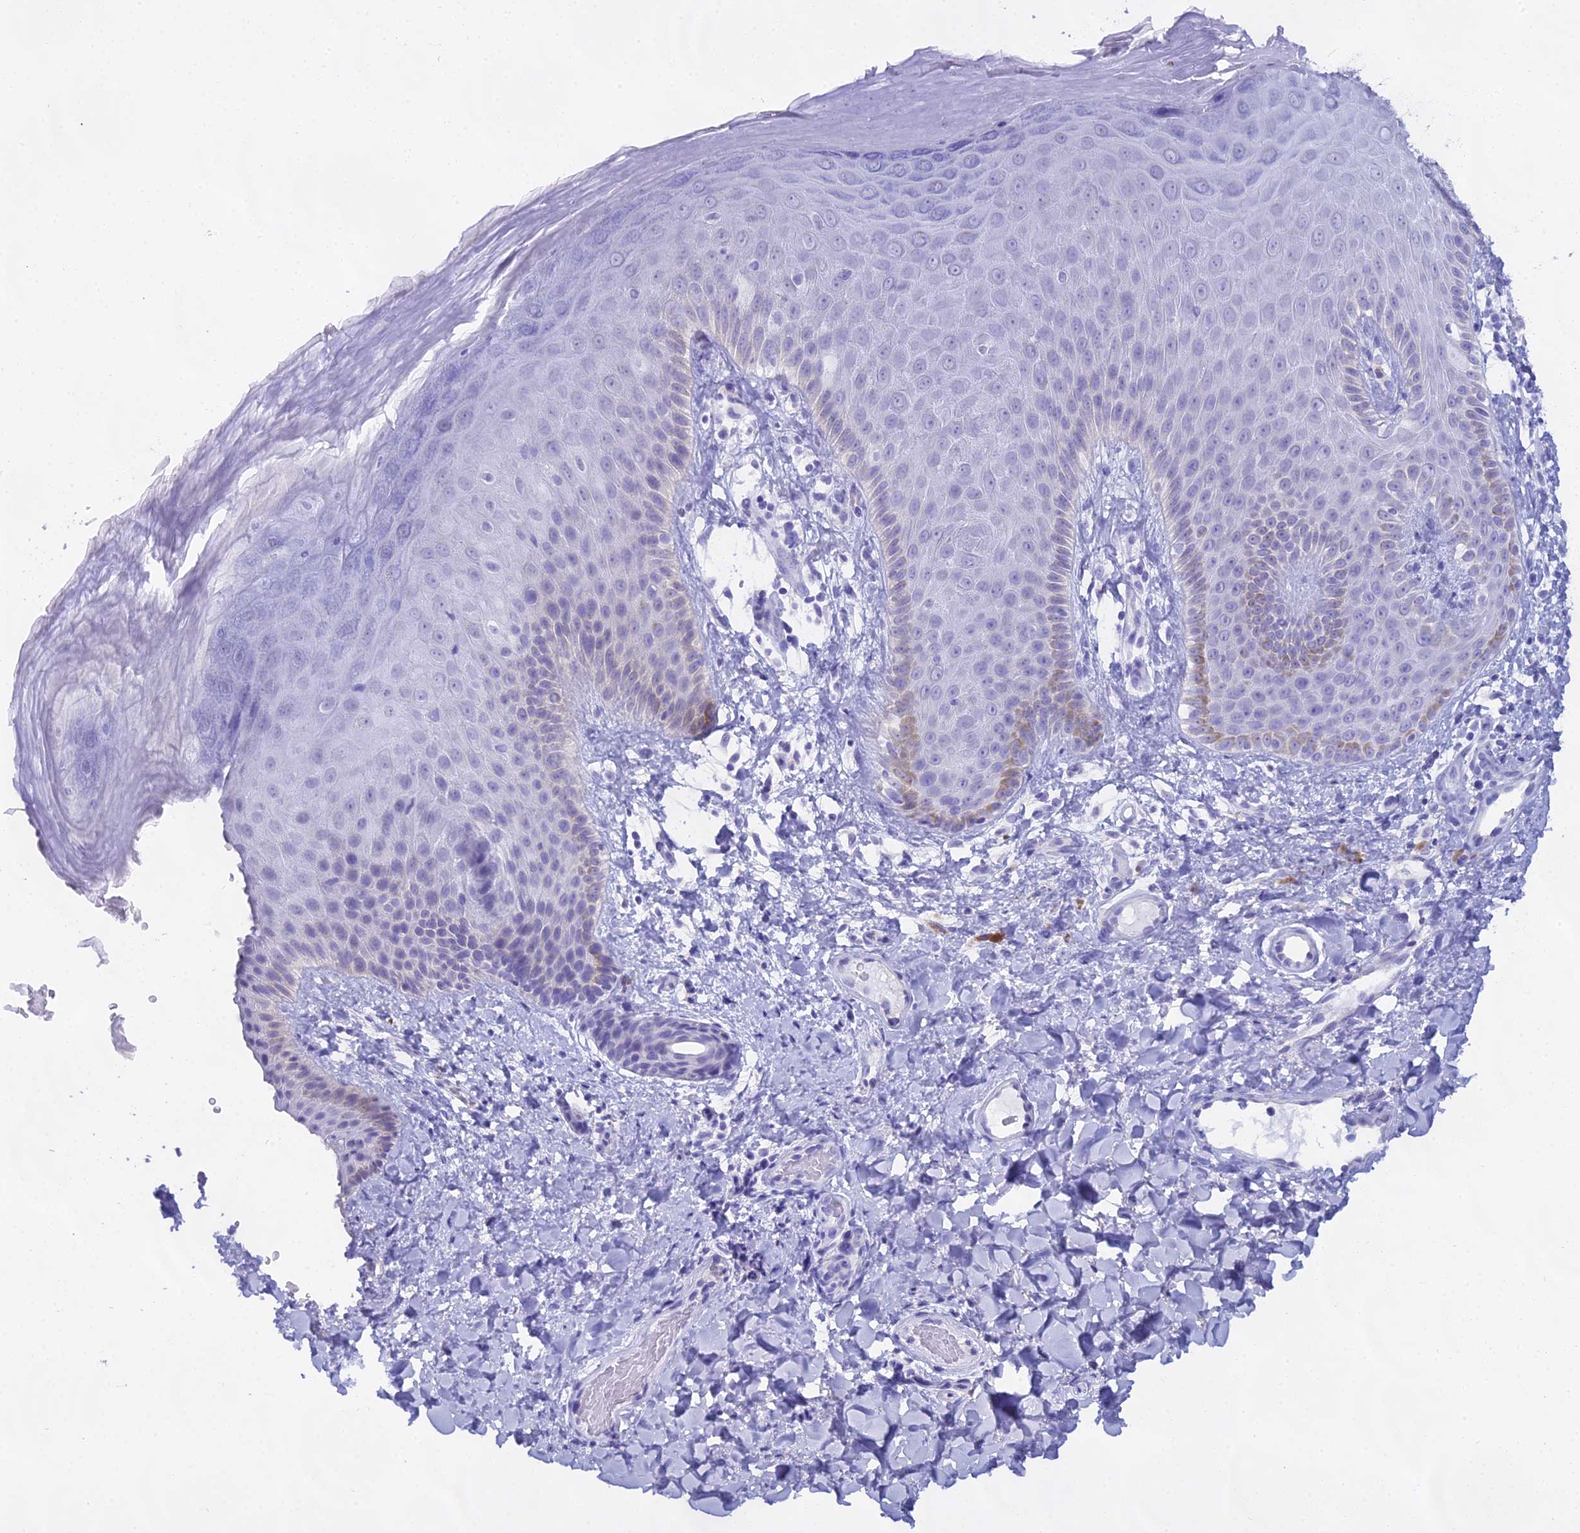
{"staining": {"intensity": "weak", "quantity": "<25%", "location": "cytoplasmic/membranous"}, "tissue": "skin", "cell_type": "Epidermal cells", "image_type": "normal", "snomed": [{"axis": "morphology", "description": "Normal tissue, NOS"}, {"axis": "morphology", "description": "Neoplasm, malignant, NOS"}, {"axis": "topography", "description": "Anal"}], "caption": "IHC histopathology image of benign skin: skin stained with DAB (3,3'-diaminobenzidine) exhibits no significant protein positivity in epidermal cells. (DAB immunohistochemistry, high magnification).", "gene": "CGB1", "patient": {"sex": "male", "age": 47}}